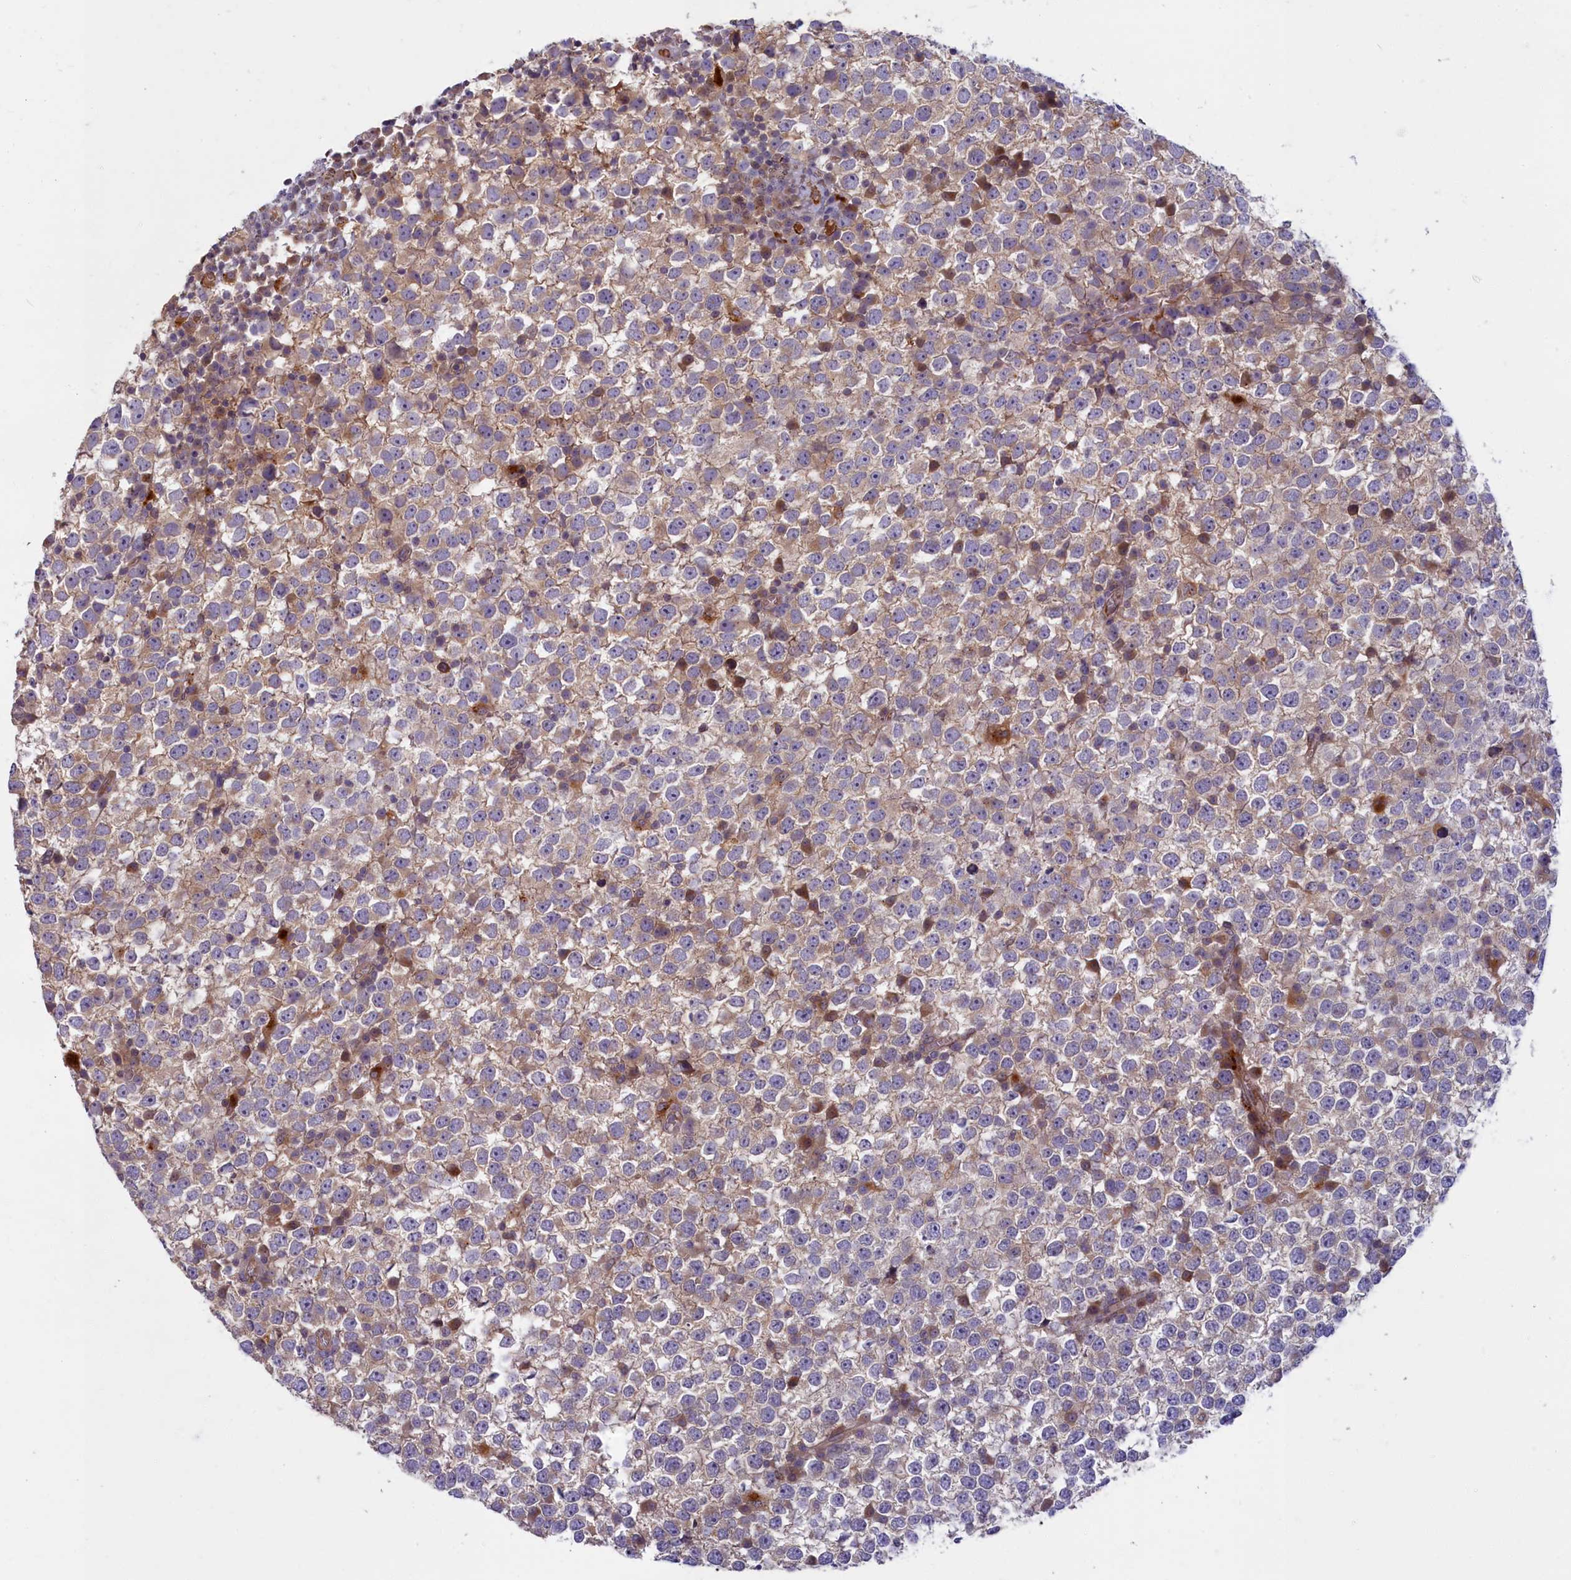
{"staining": {"intensity": "negative", "quantity": "none", "location": "none"}, "tissue": "testis cancer", "cell_type": "Tumor cells", "image_type": "cancer", "snomed": [{"axis": "morphology", "description": "Seminoma, NOS"}, {"axis": "topography", "description": "Testis"}], "caption": "IHC image of neoplastic tissue: testis seminoma stained with DAB exhibits no significant protein staining in tumor cells.", "gene": "FCSK", "patient": {"sex": "male", "age": 65}}